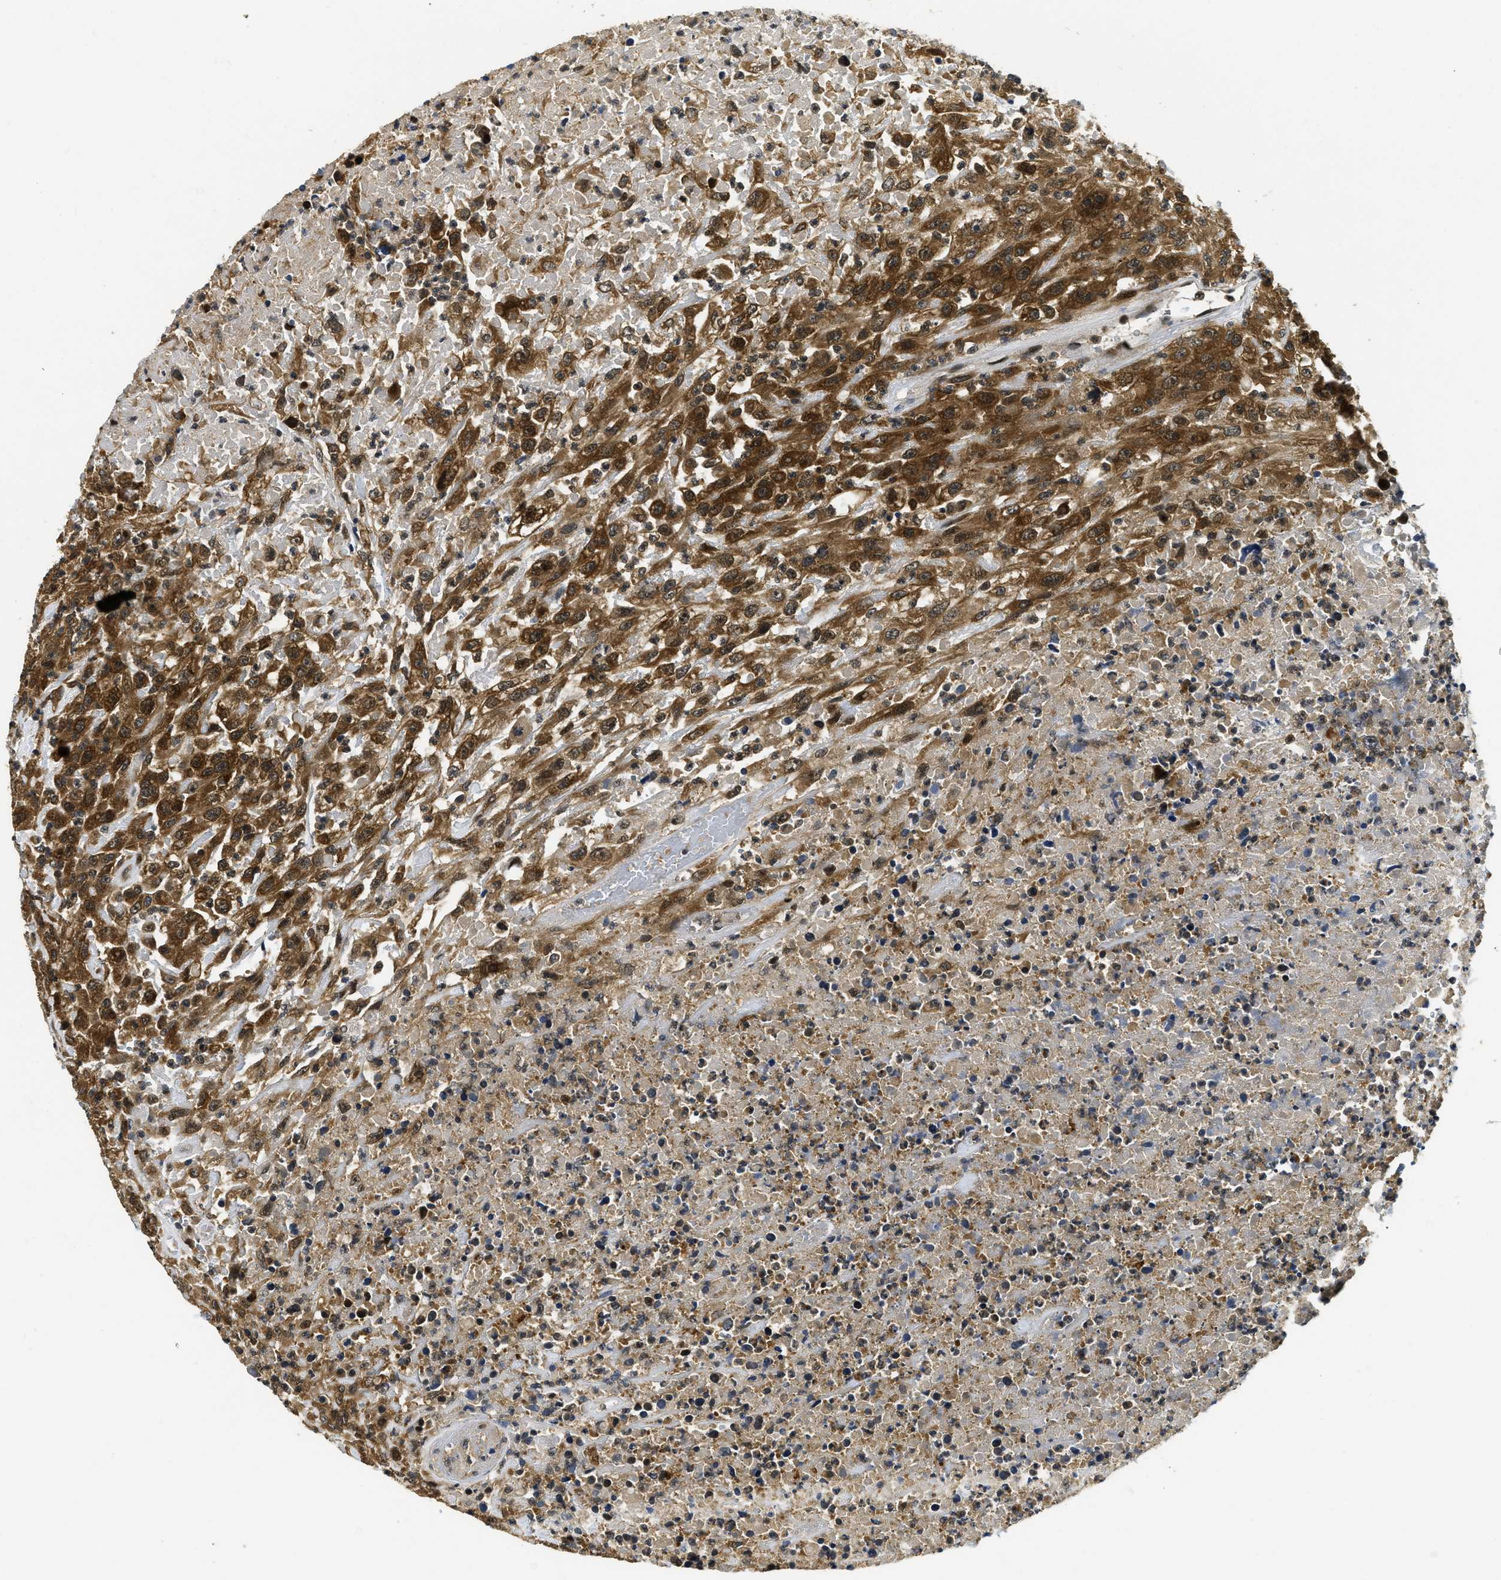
{"staining": {"intensity": "strong", "quantity": ">75%", "location": "cytoplasmic/membranous"}, "tissue": "urothelial cancer", "cell_type": "Tumor cells", "image_type": "cancer", "snomed": [{"axis": "morphology", "description": "Urothelial carcinoma, High grade"}, {"axis": "topography", "description": "Urinary bladder"}], "caption": "The image reveals a brown stain indicating the presence of a protein in the cytoplasmic/membranous of tumor cells in high-grade urothelial carcinoma.", "gene": "ADSL", "patient": {"sex": "male", "age": 46}}